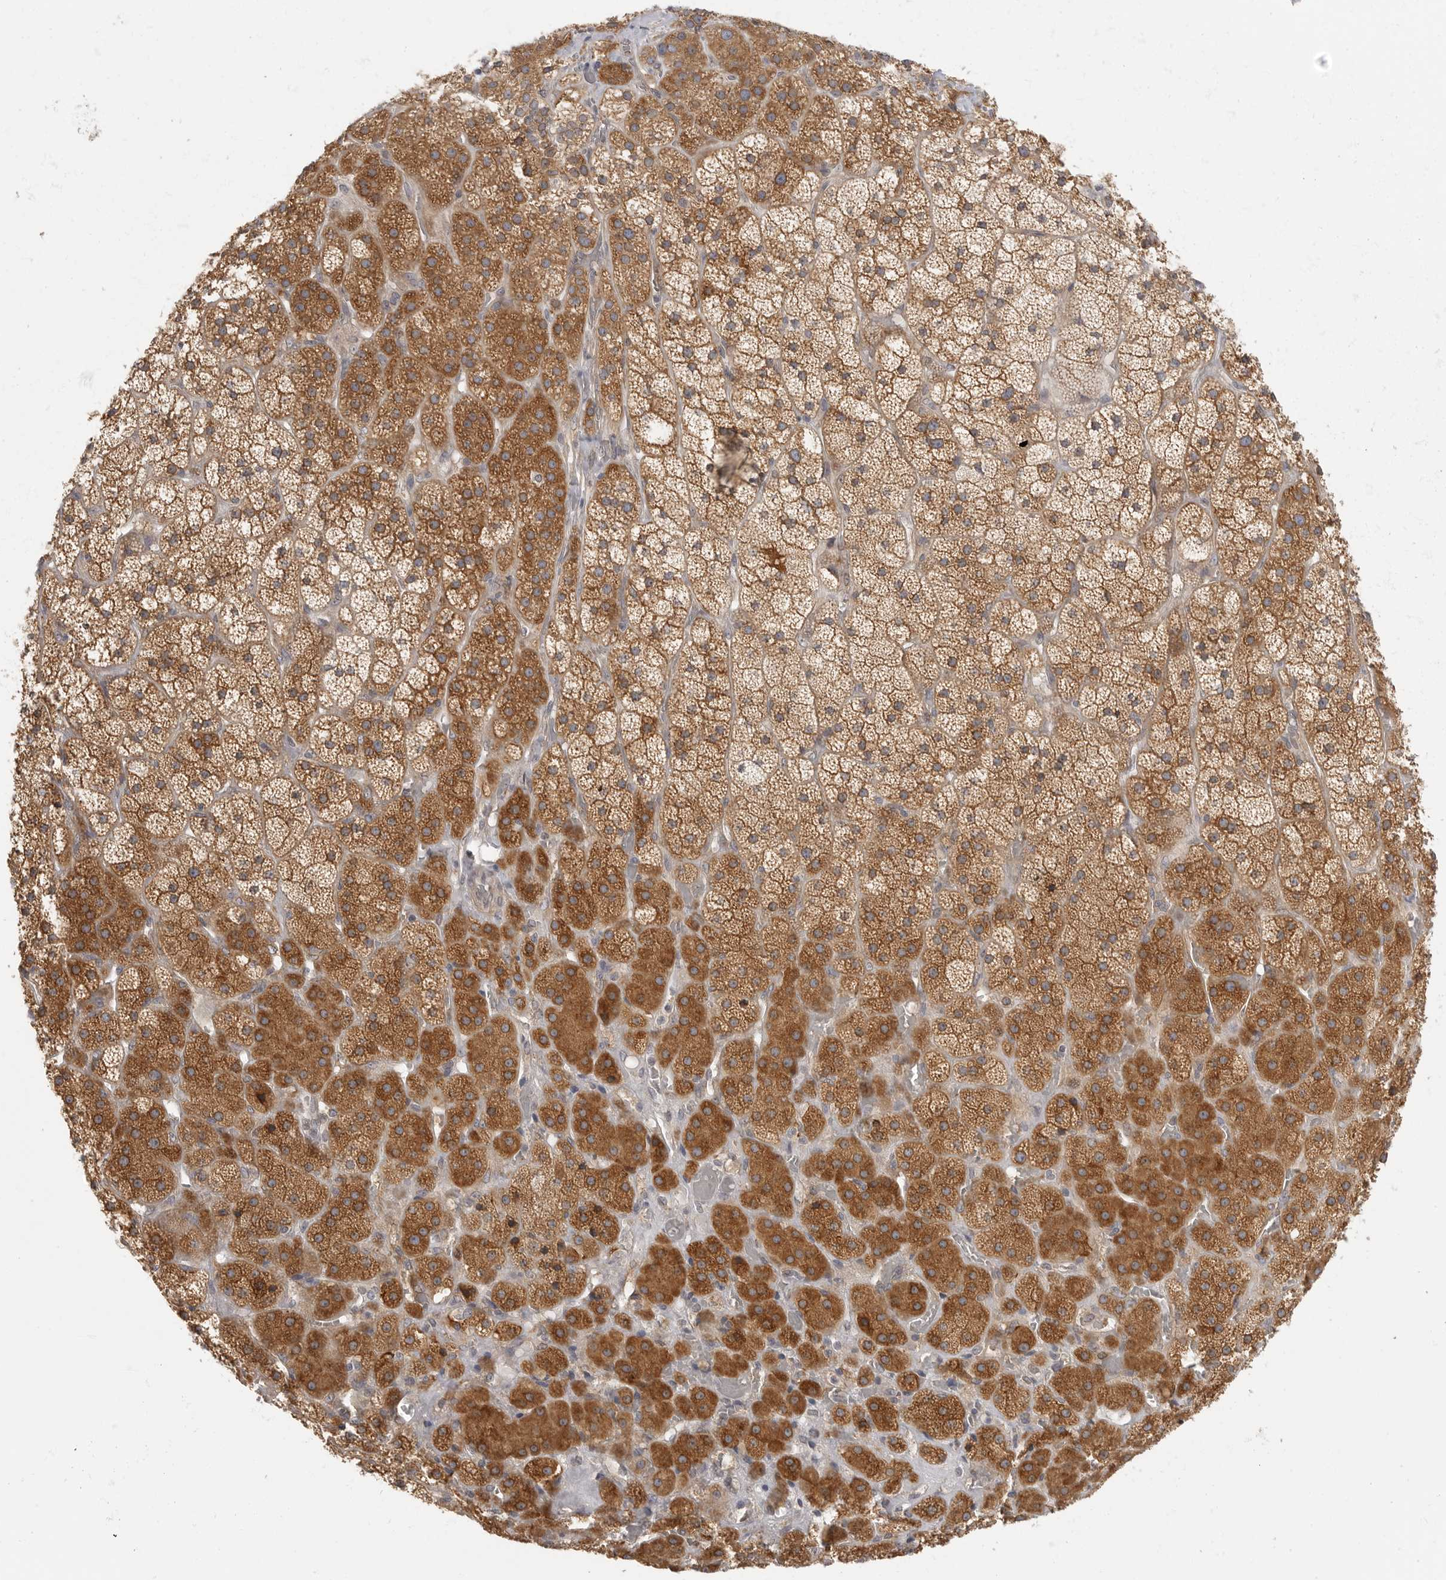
{"staining": {"intensity": "moderate", "quantity": ">75%", "location": "cytoplasmic/membranous"}, "tissue": "adrenal gland", "cell_type": "Glandular cells", "image_type": "normal", "snomed": [{"axis": "morphology", "description": "Normal tissue, NOS"}, {"axis": "topography", "description": "Adrenal gland"}], "caption": "Protein analysis of benign adrenal gland displays moderate cytoplasmic/membranous staining in about >75% of glandular cells.", "gene": "CERS2", "patient": {"sex": "male", "age": 57}}